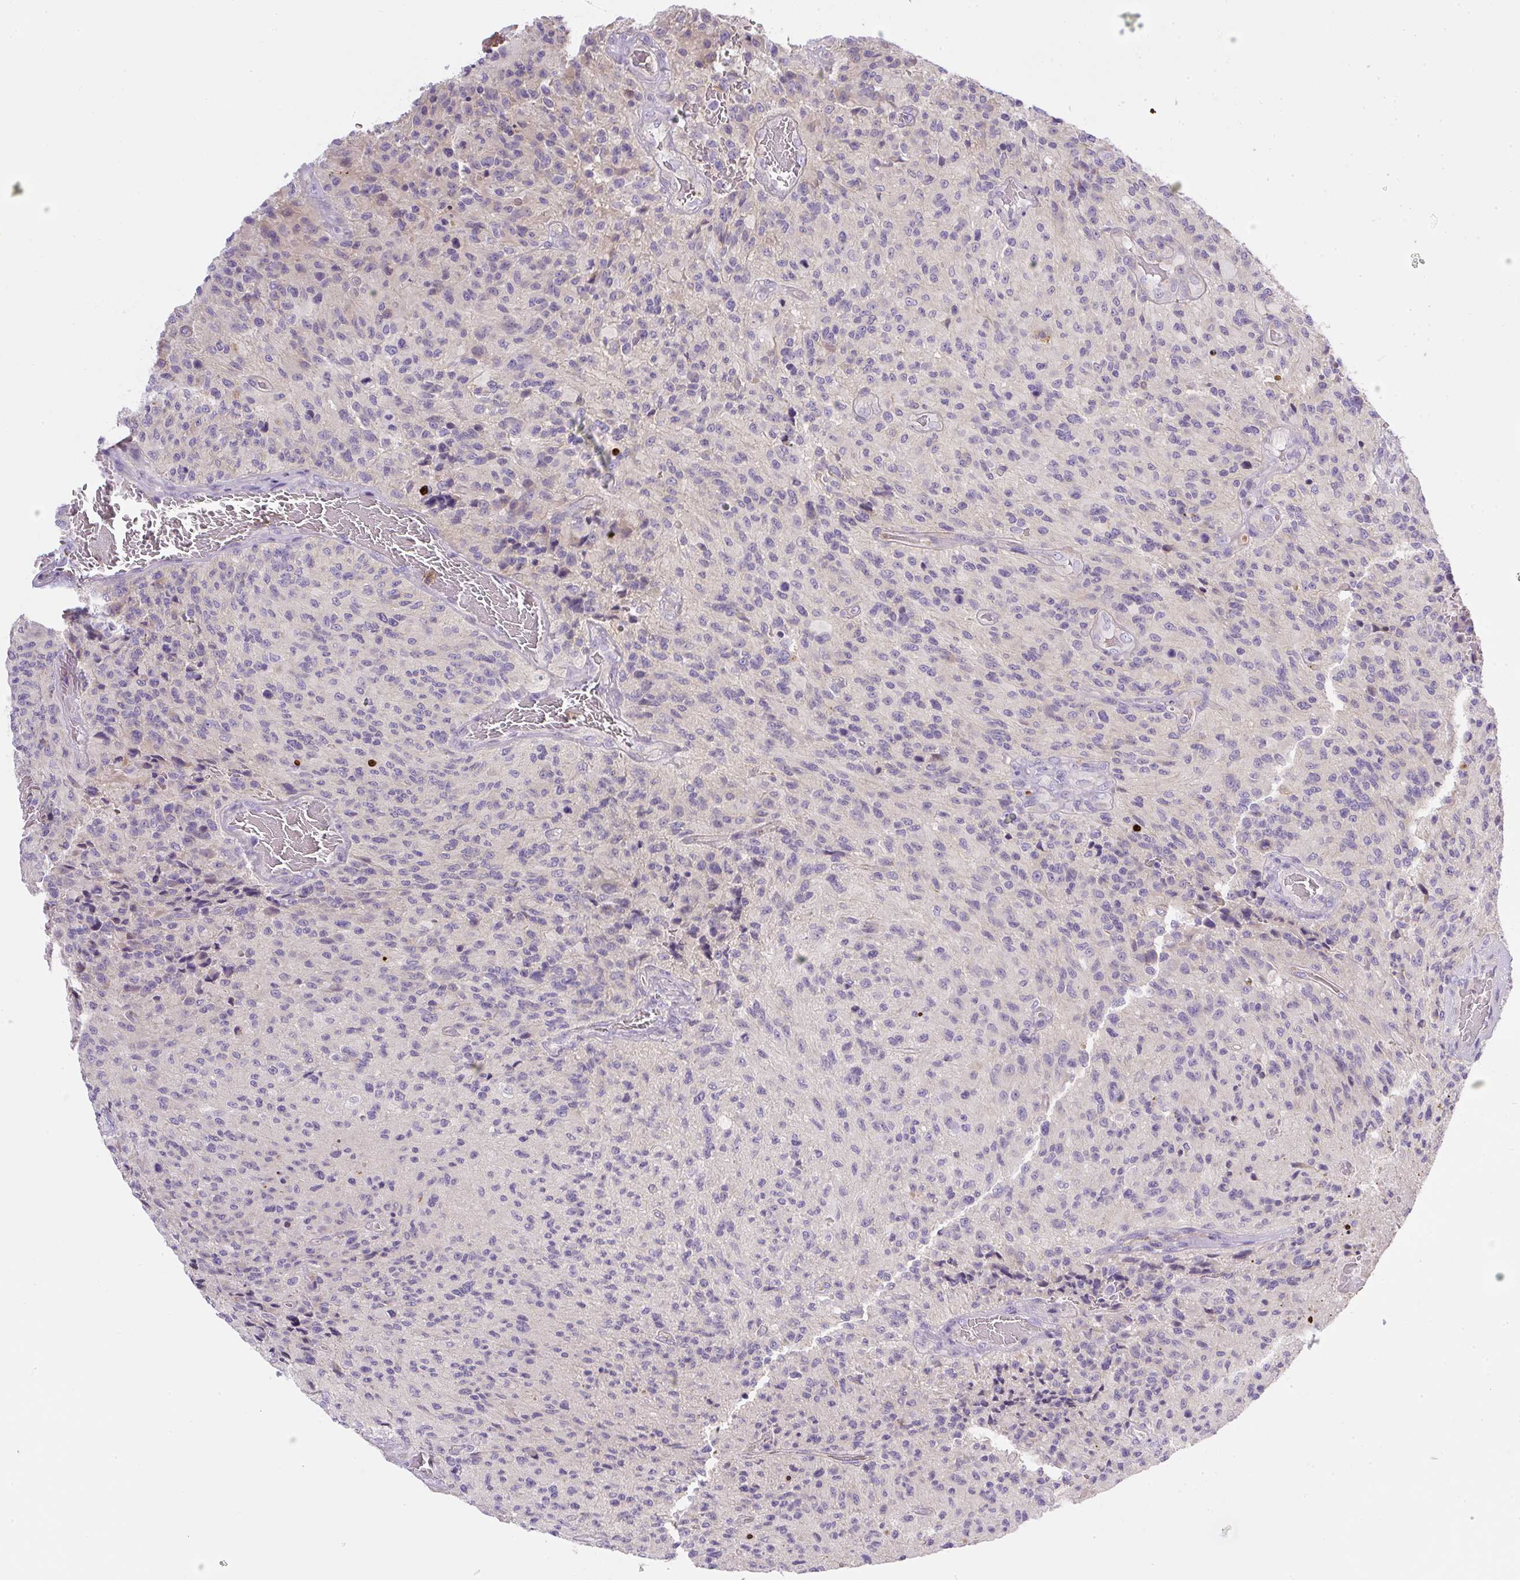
{"staining": {"intensity": "negative", "quantity": "none", "location": "none"}, "tissue": "glioma", "cell_type": "Tumor cells", "image_type": "cancer", "snomed": [{"axis": "morphology", "description": "Normal tissue, NOS"}, {"axis": "morphology", "description": "Glioma, malignant, High grade"}, {"axis": "topography", "description": "Cerebral cortex"}], "caption": "Immunohistochemical staining of human glioma reveals no significant staining in tumor cells.", "gene": "PIP5KL1", "patient": {"sex": "male", "age": 56}}